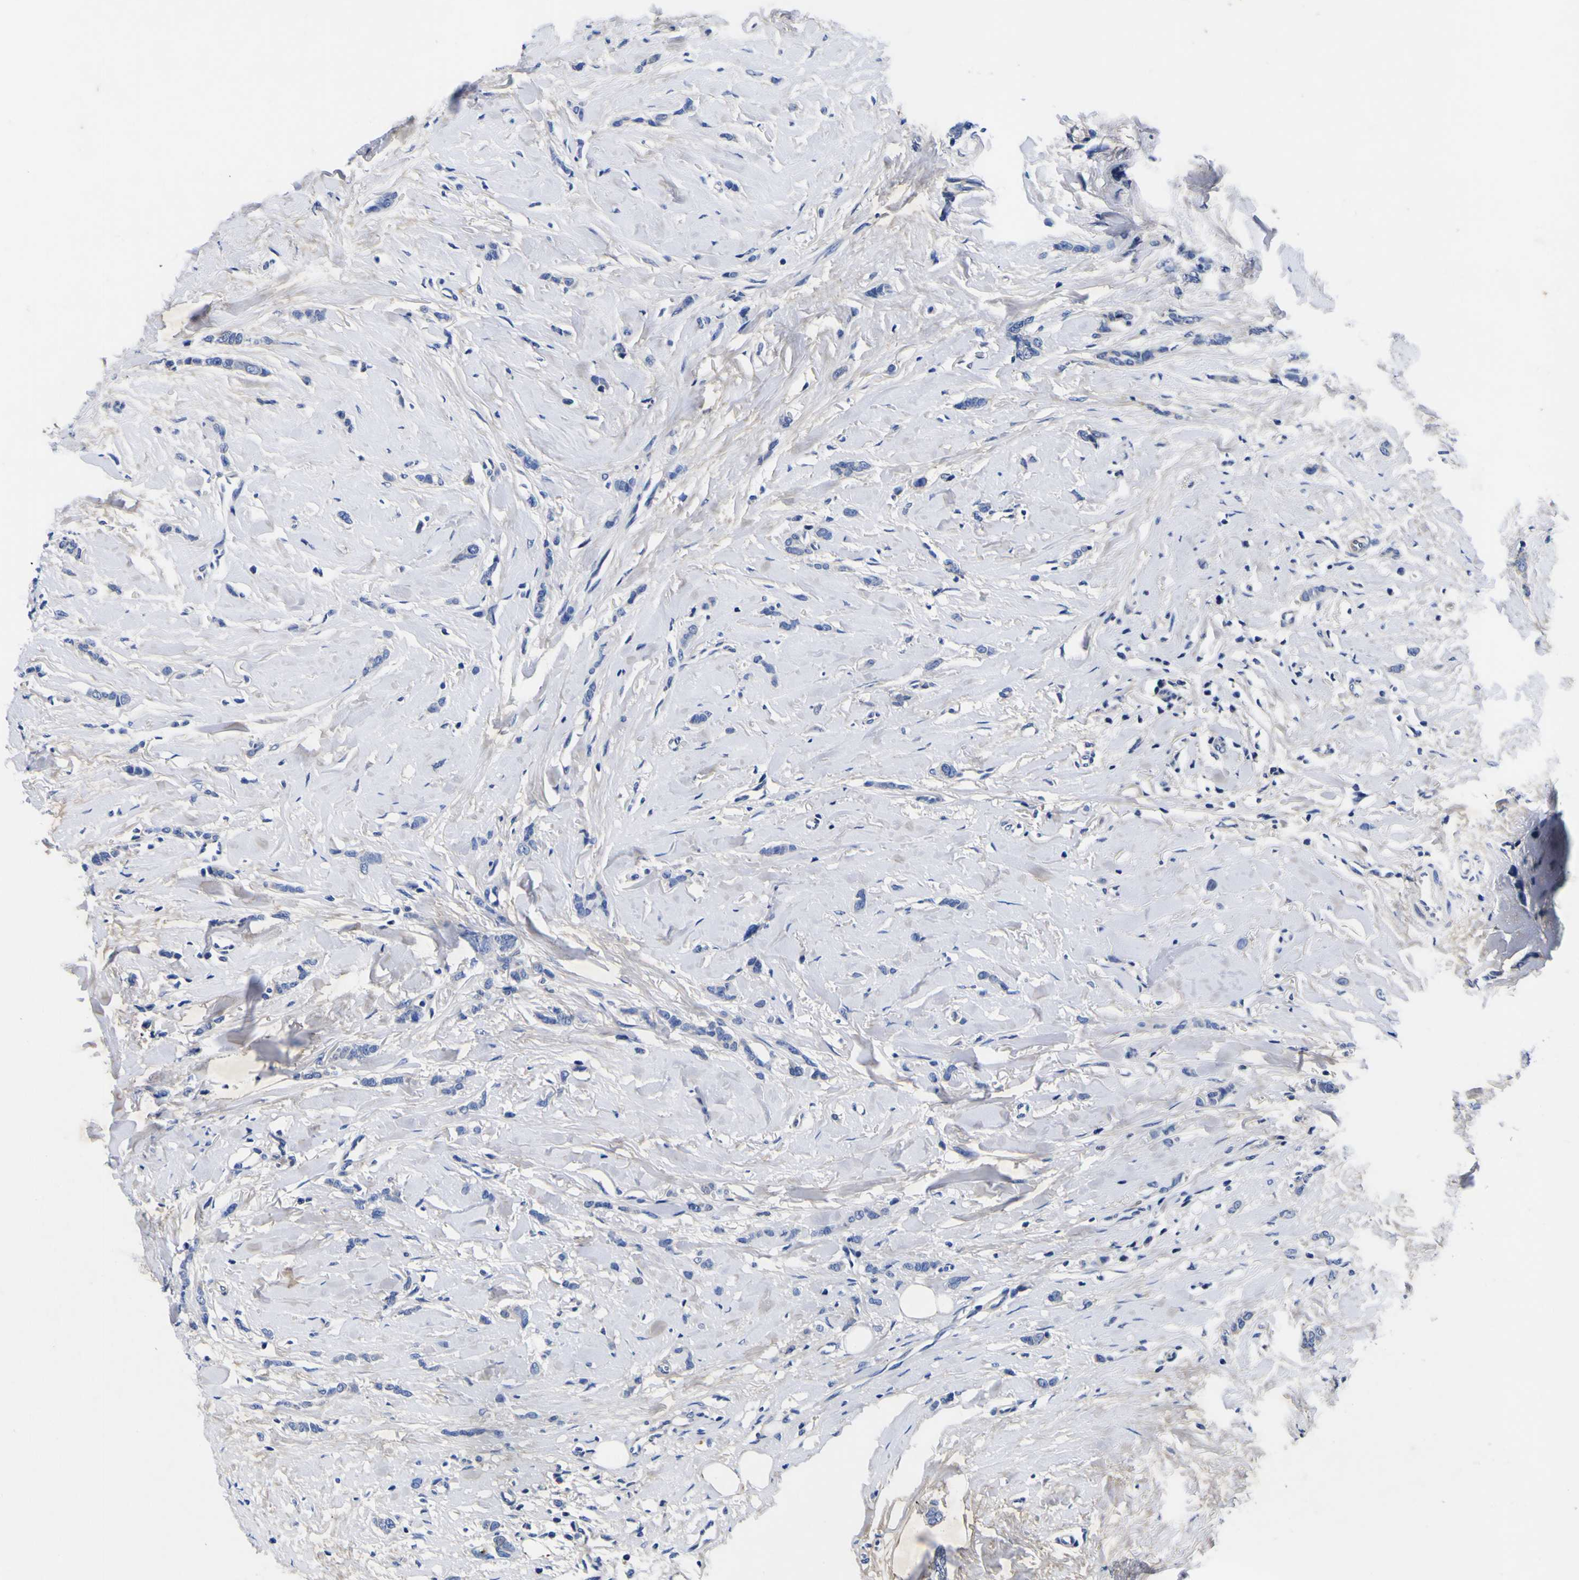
{"staining": {"intensity": "negative", "quantity": "none", "location": "none"}, "tissue": "breast cancer", "cell_type": "Tumor cells", "image_type": "cancer", "snomed": [{"axis": "morphology", "description": "Lobular carcinoma"}, {"axis": "topography", "description": "Skin"}, {"axis": "topography", "description": "Breast"}], "caption": "The micrograph exhibits no significant expression in tumor cells of breast lobular carcinoma.", "gene": "VASN", "patient": {"sex": "female", "age": 46}}